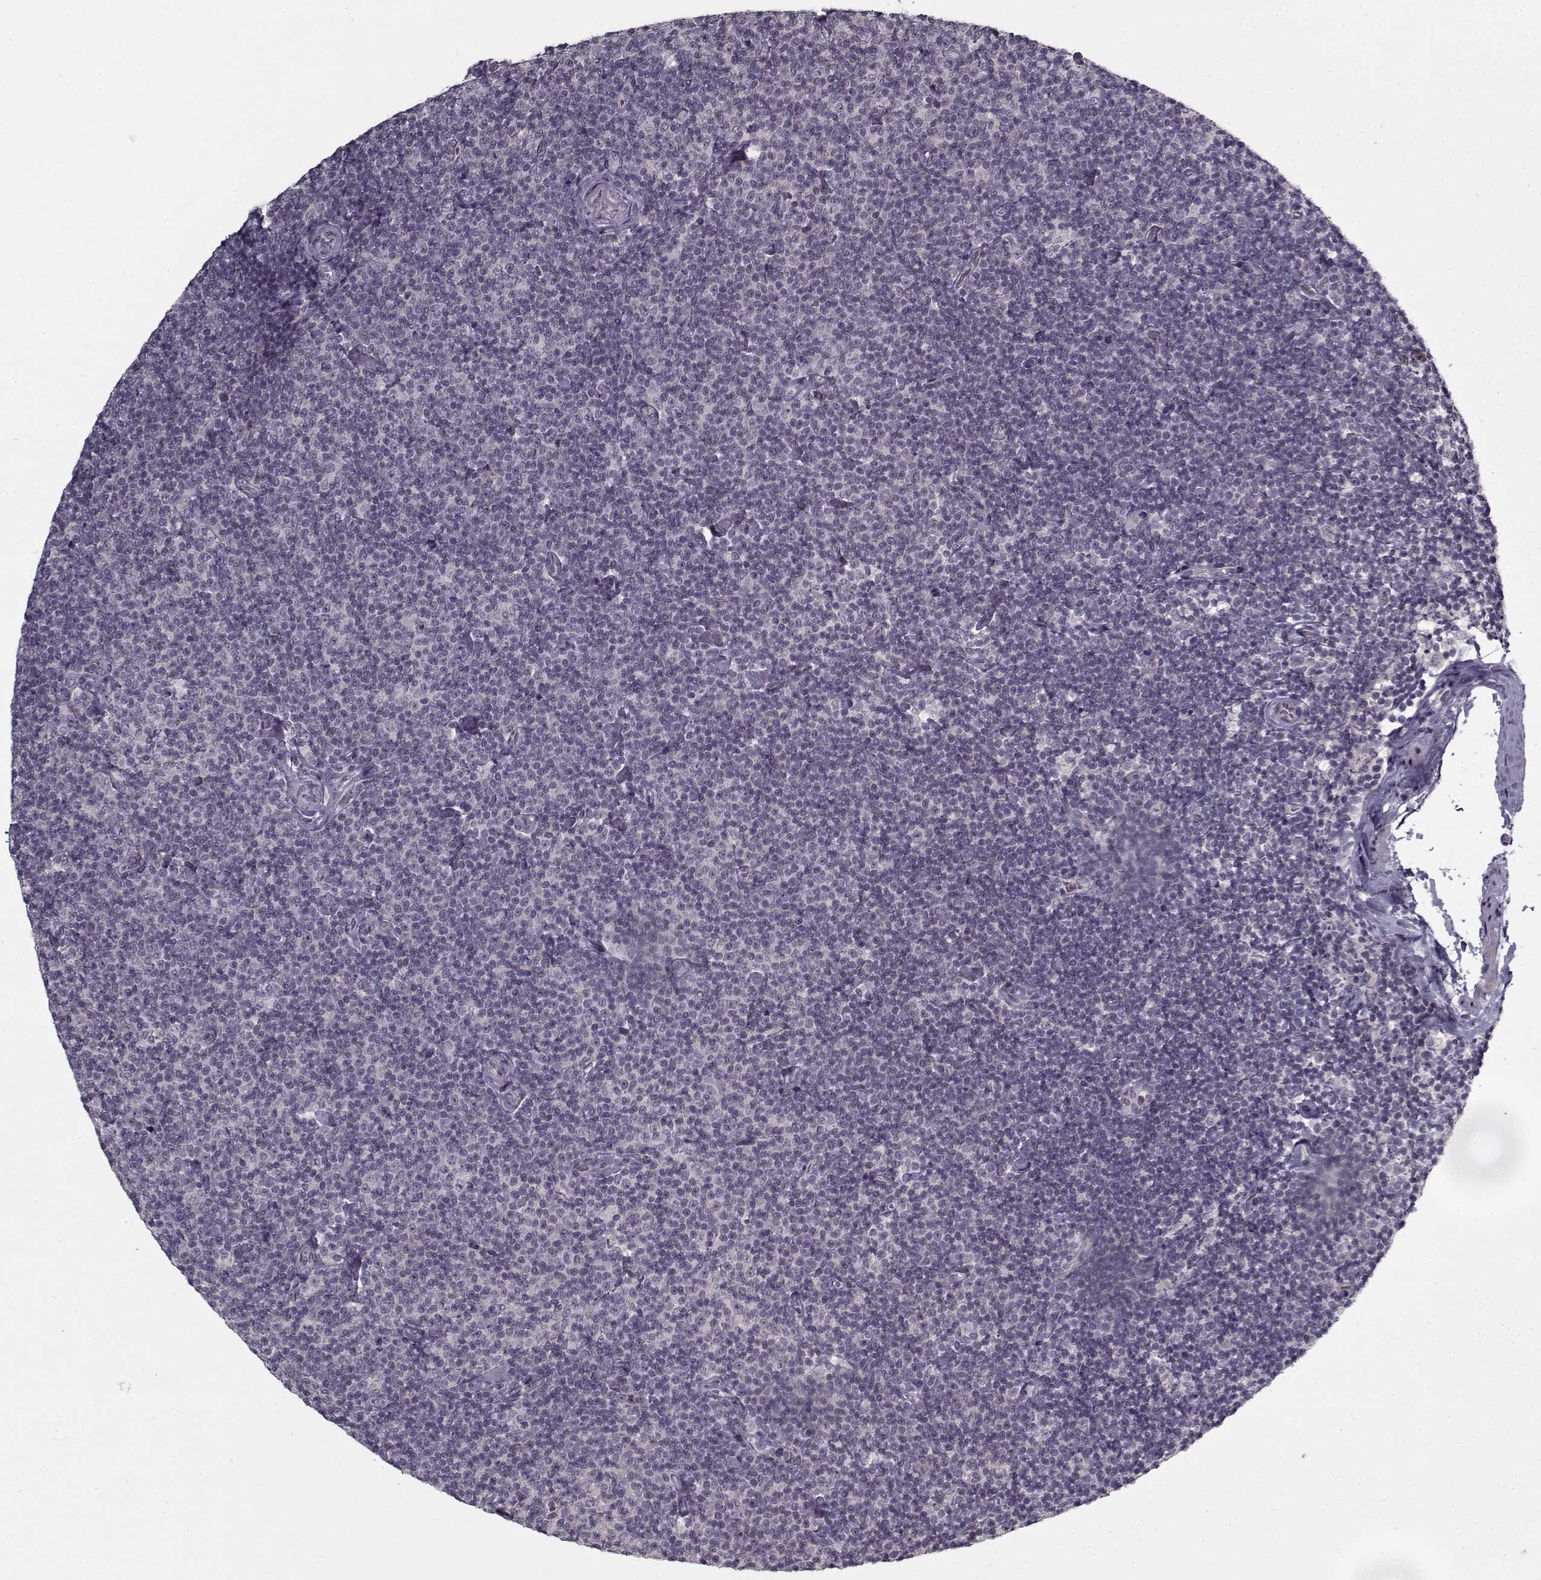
{"staining": {"intensity": "negative", "quantity": "none", "location": "none"}, "tissue": "lymphoma", "cell_type": "Tumor cells", "image_type": "cancer", "snomed": [{"axis": "morphology", "description": "Malignant lymphoma, non-Hodgkin's type, Low grade"}, {"axis": "topography", "description": "Lymph node"}], "caption": "This micrograph is of malignant lymphoma, non-Hodgkin's type (low-grade) stained with immunohistochemistry (IHC) to label a protein in brown with the nuclei are counter-stained blue. There is no expression in tumor cells.", "gene": "LAMA2", "patient": {"sex": "male", "age": 81}}